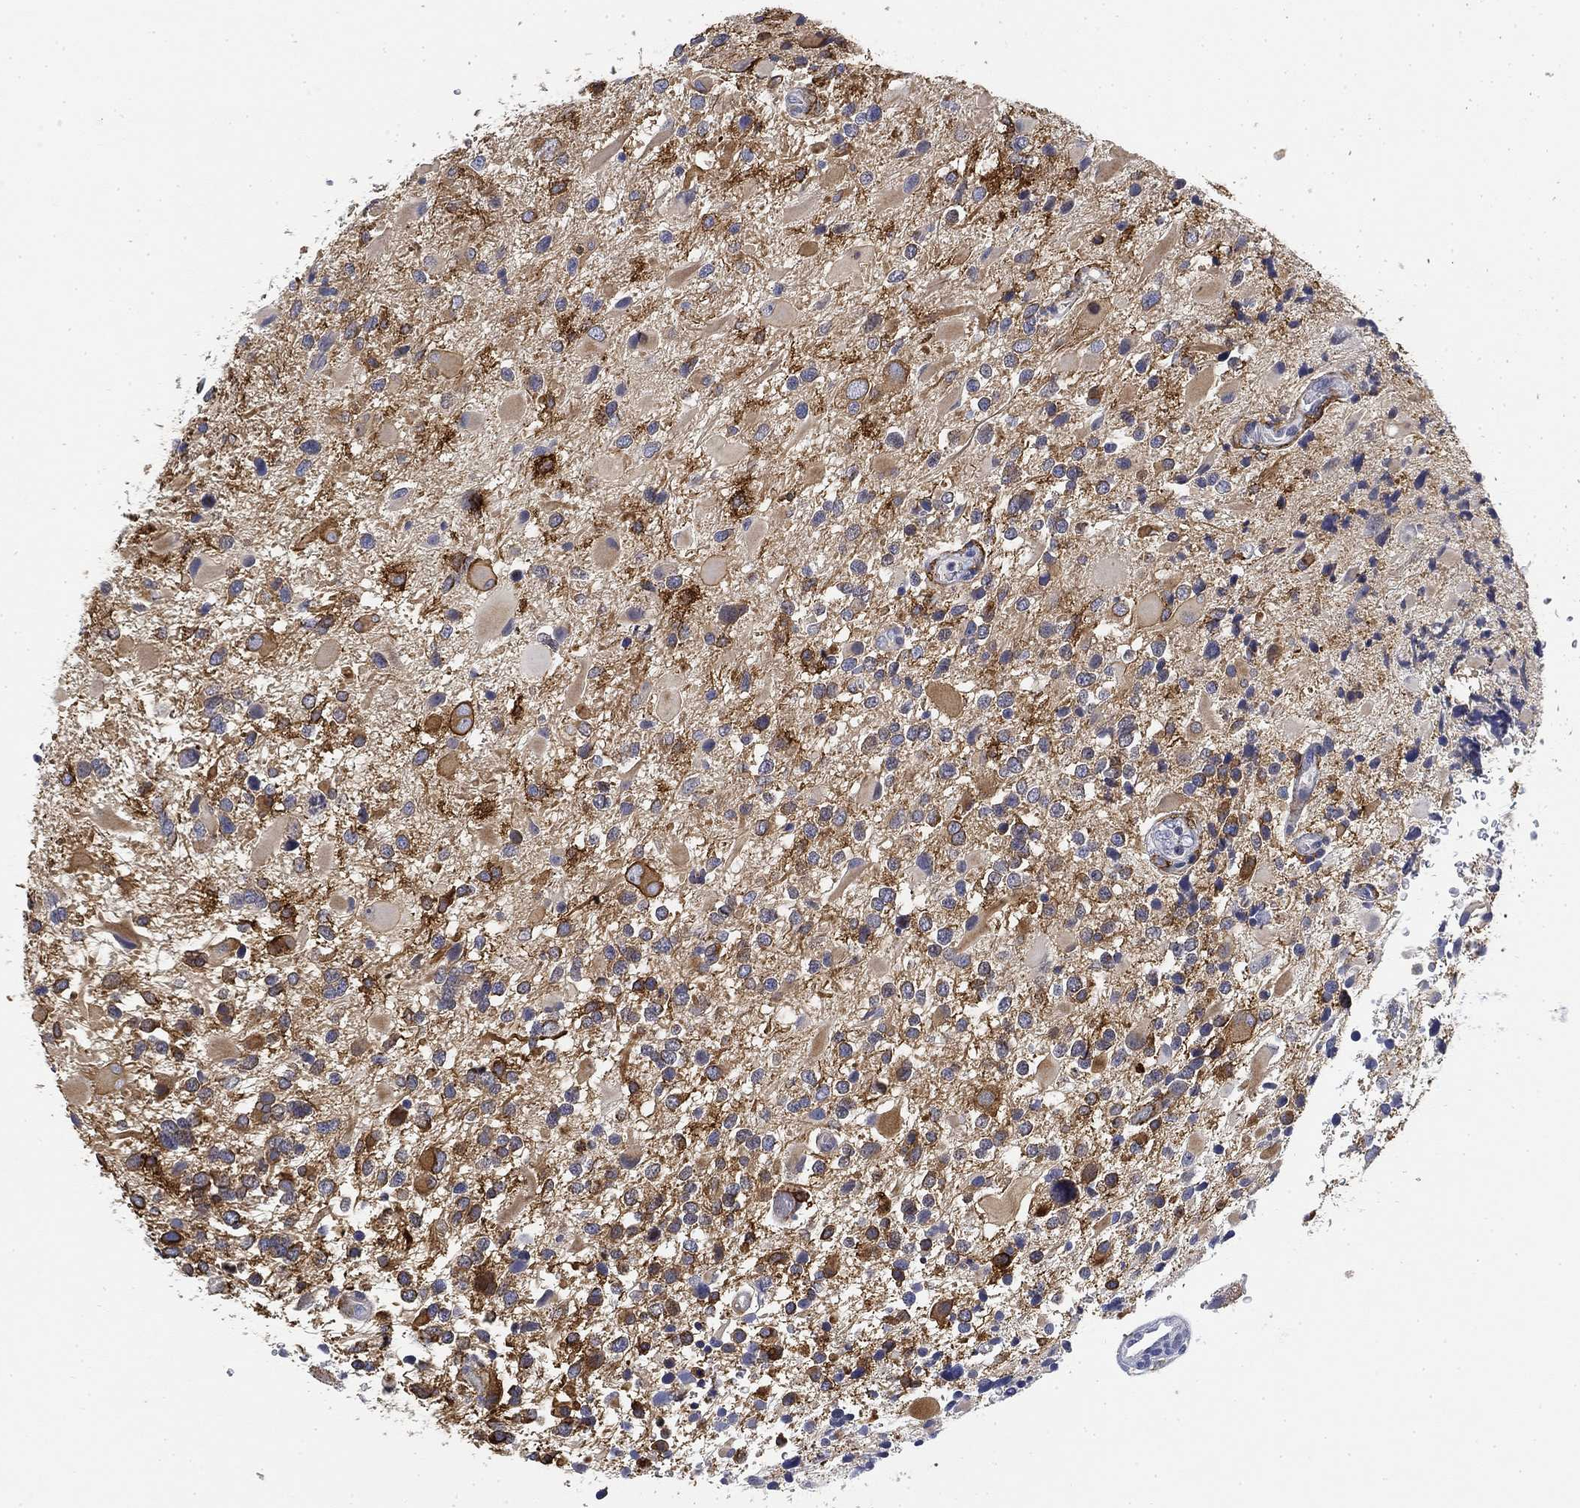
{"staining": {"intensity": "moderate", "quantity": "25%-75%", "location": "cytoplasmic/membranous"}, "tissue": "glioma", "cell_type": "Tumor cells", "image_type": "cancer", "snomed": [{"axis": "morphology", "description": "Glioma, malignant, Low grade"}, {"axis": "topography", "description": "Brain"}], "caption": "Immunohistochemical staining of human malignant glioma (low-grade) reveals moderate cytoplasmic/membranous protein positivity in about 25%-75% of tumor cells.", "gene": "SLC2A5", "patient": {"sex": "female", "age": 32}}